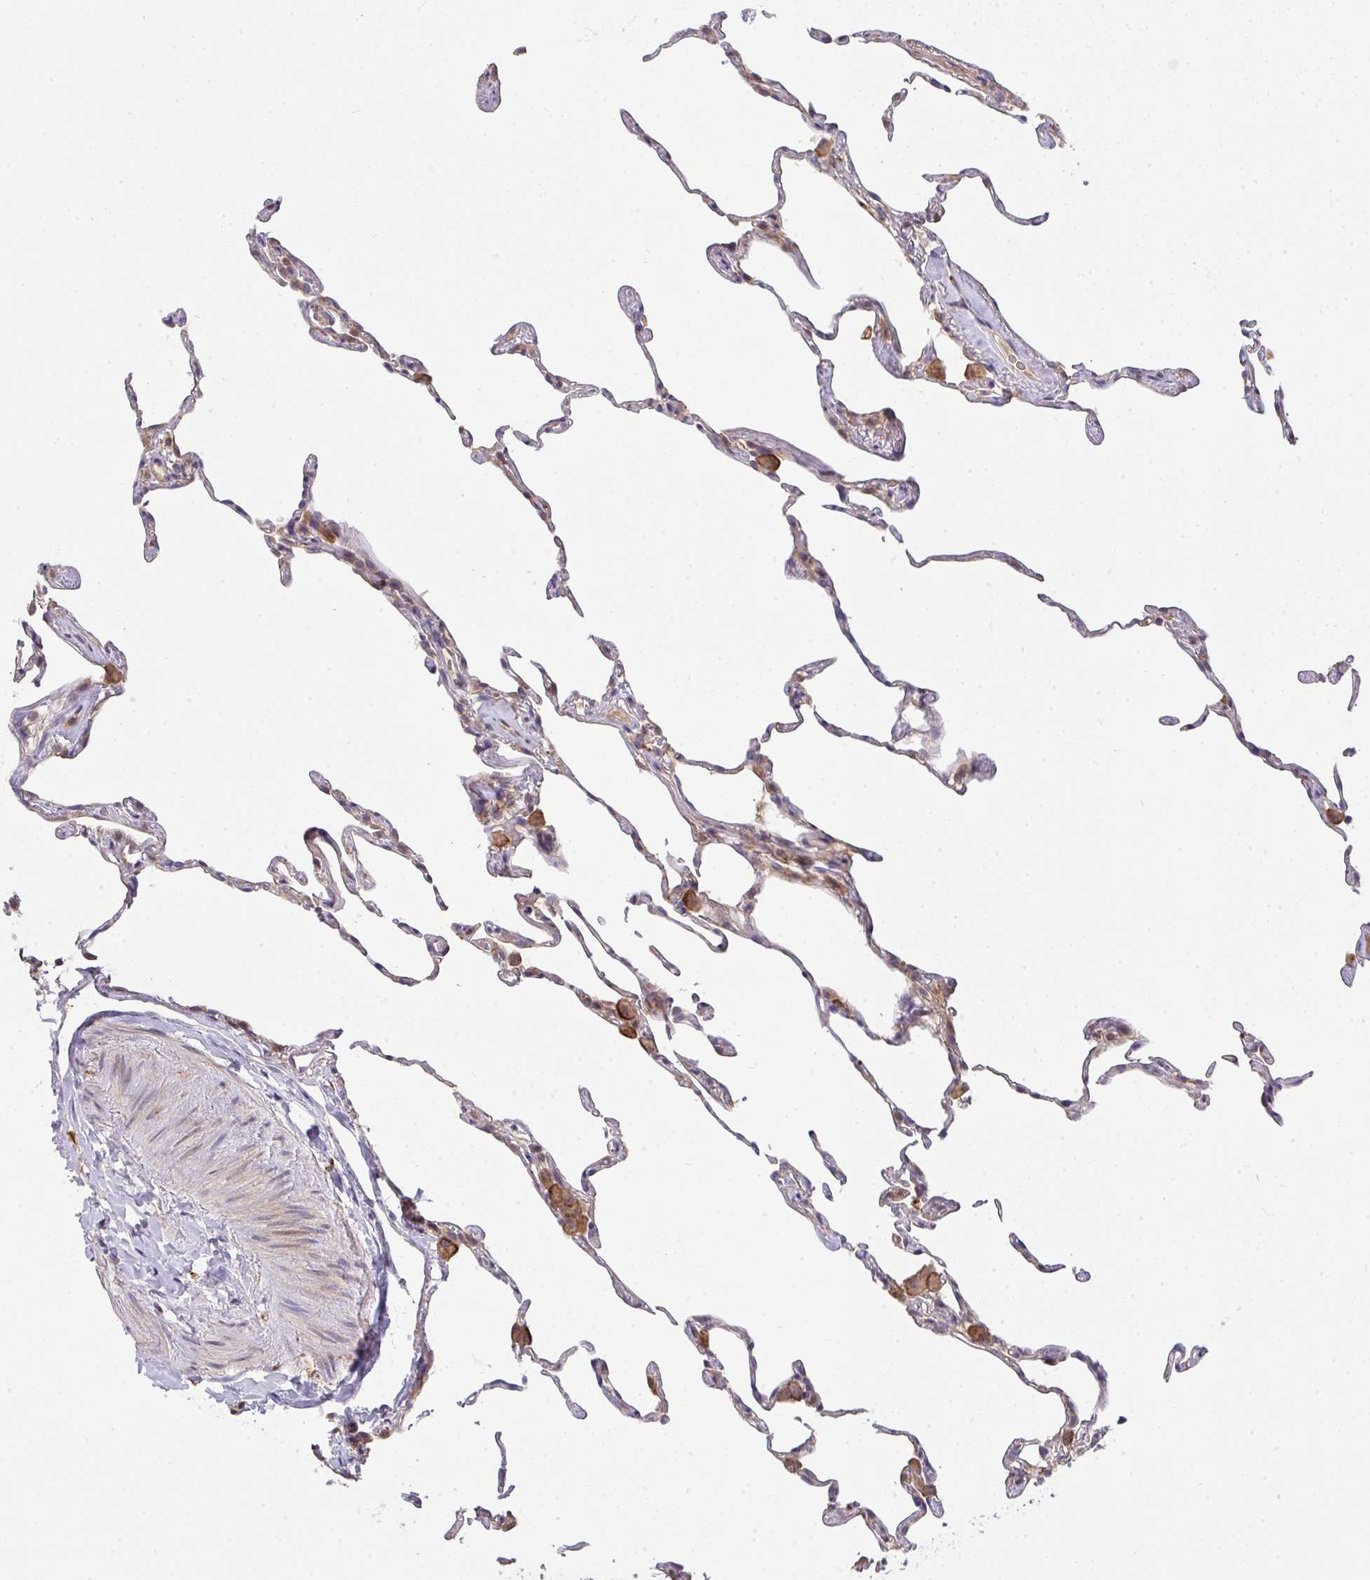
{"staining": {"intensity": "moderate", "quantity": "<25%", "location": "cytoplasmic/membranous"}, "tissue": "lung", "cell_type": "Alveolar cells", "image_type": "normal", "snomed": [{"axis": "morphology", "description": "Normal tissue, NOS"}, {"axis": "topography", "description": "Lung"}], "caption": "Moderate cytoplasmic/membranous protein positivity is identified in about <25% of alveolar cells in lung. Immunohistochemistry (ihc) stains the protein in brown and the nuclei are stained blue.", "gene": "SLC9A6", "patient": {"sex": "female", "age": 57}}